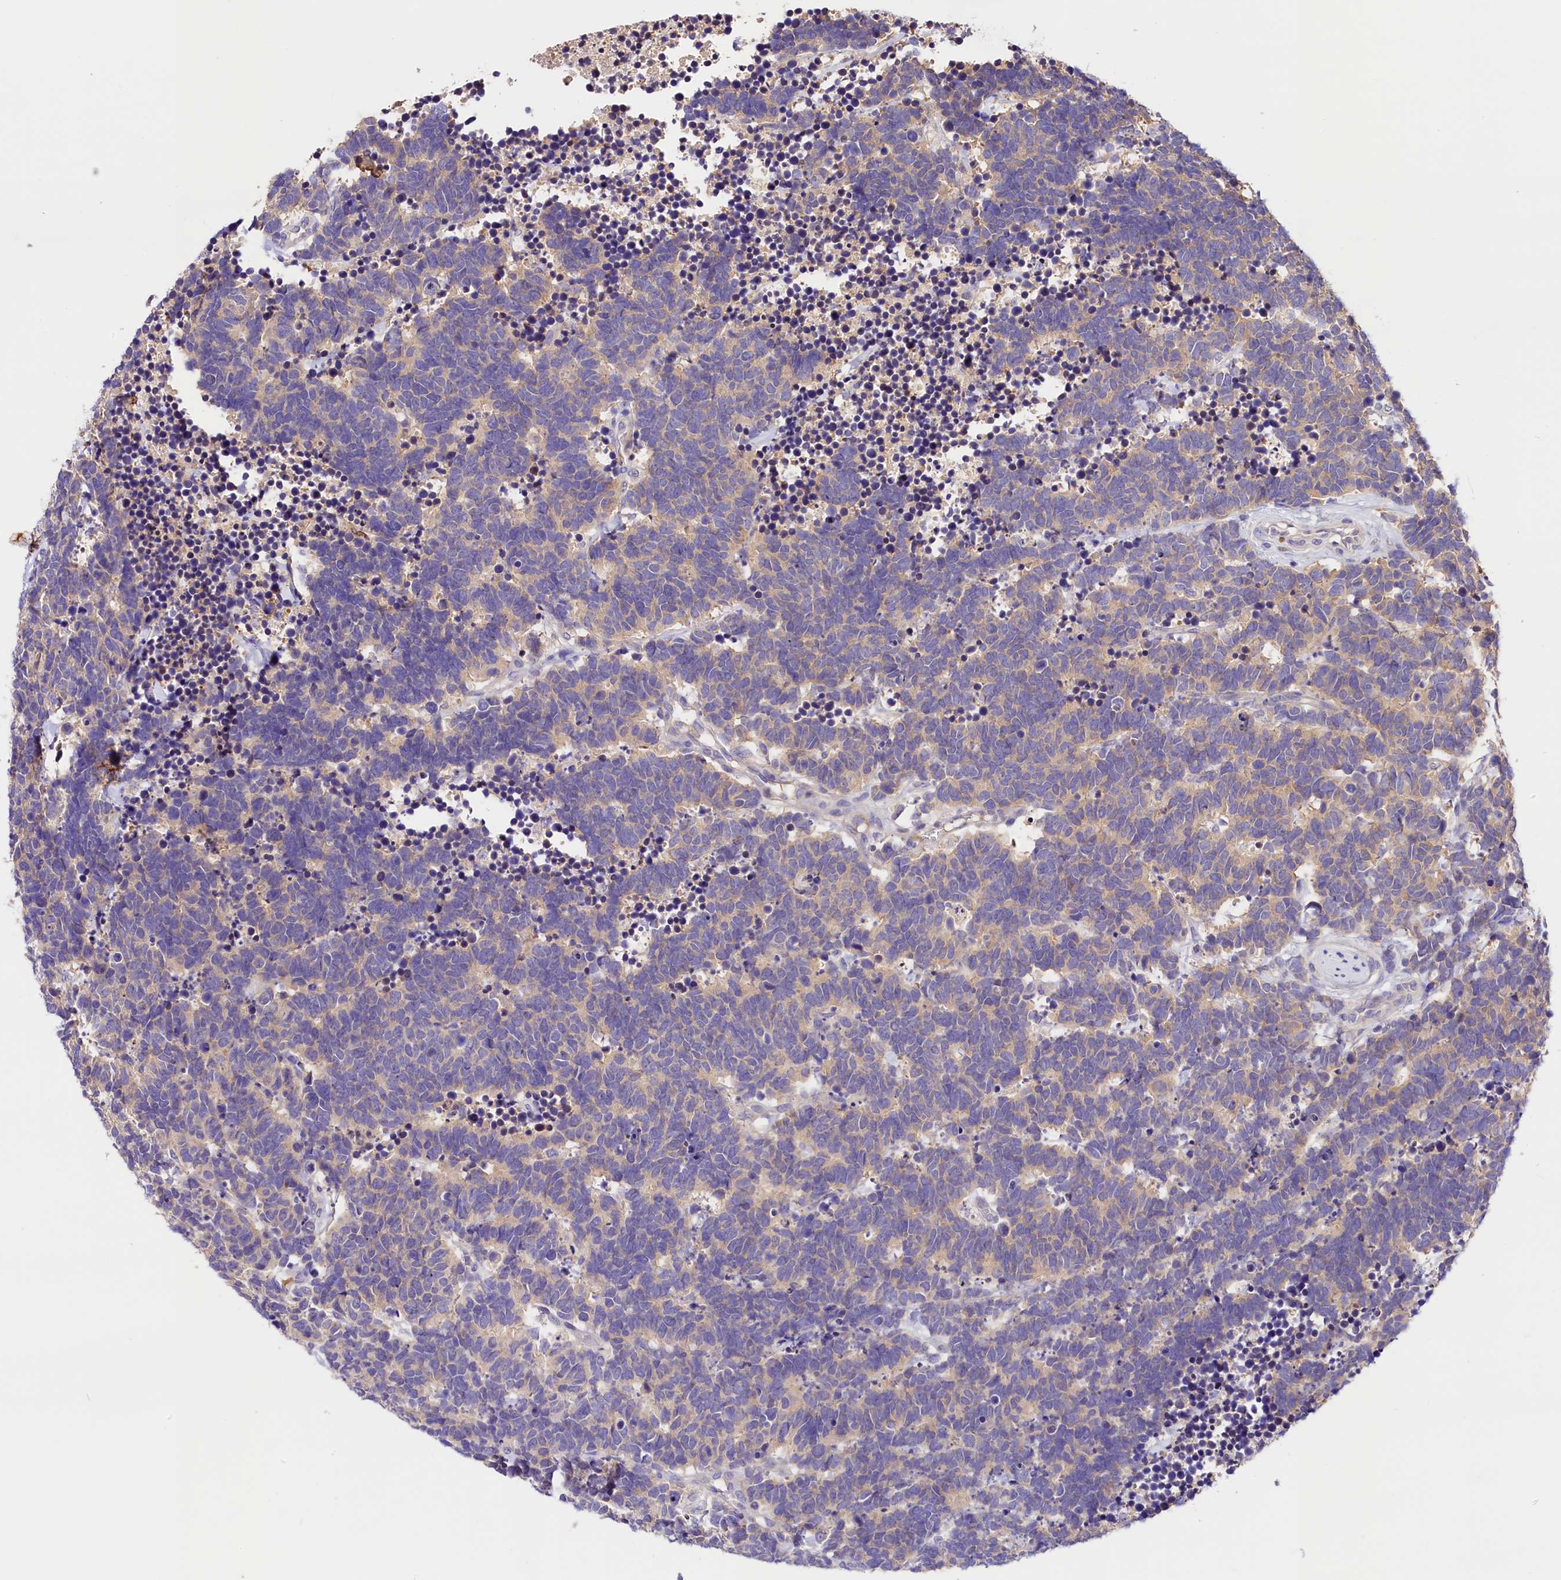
{"staining": {"intensity": "weak", "quantity": "<25%", "location": "cytoplasmic/membranous"}, "tissue": "carcinoid", "cell_type": "Tumor cells", "image_type": "cancer", "snomed": [{"axis": "morphology", "description": "Carcinoma, NOS"}, {"axis": "morphology", "description": "Carcinoid, malignant, NOS"}, {"axis": "topography", "description": "Urinary bladder"}], "caption": "There is no significant staining in tumor cells of carcinoid. (DAB immunohistochemistry, high magnification).", "gene": "ARMC6", "patient": {"sex": "male", "age": 57}}